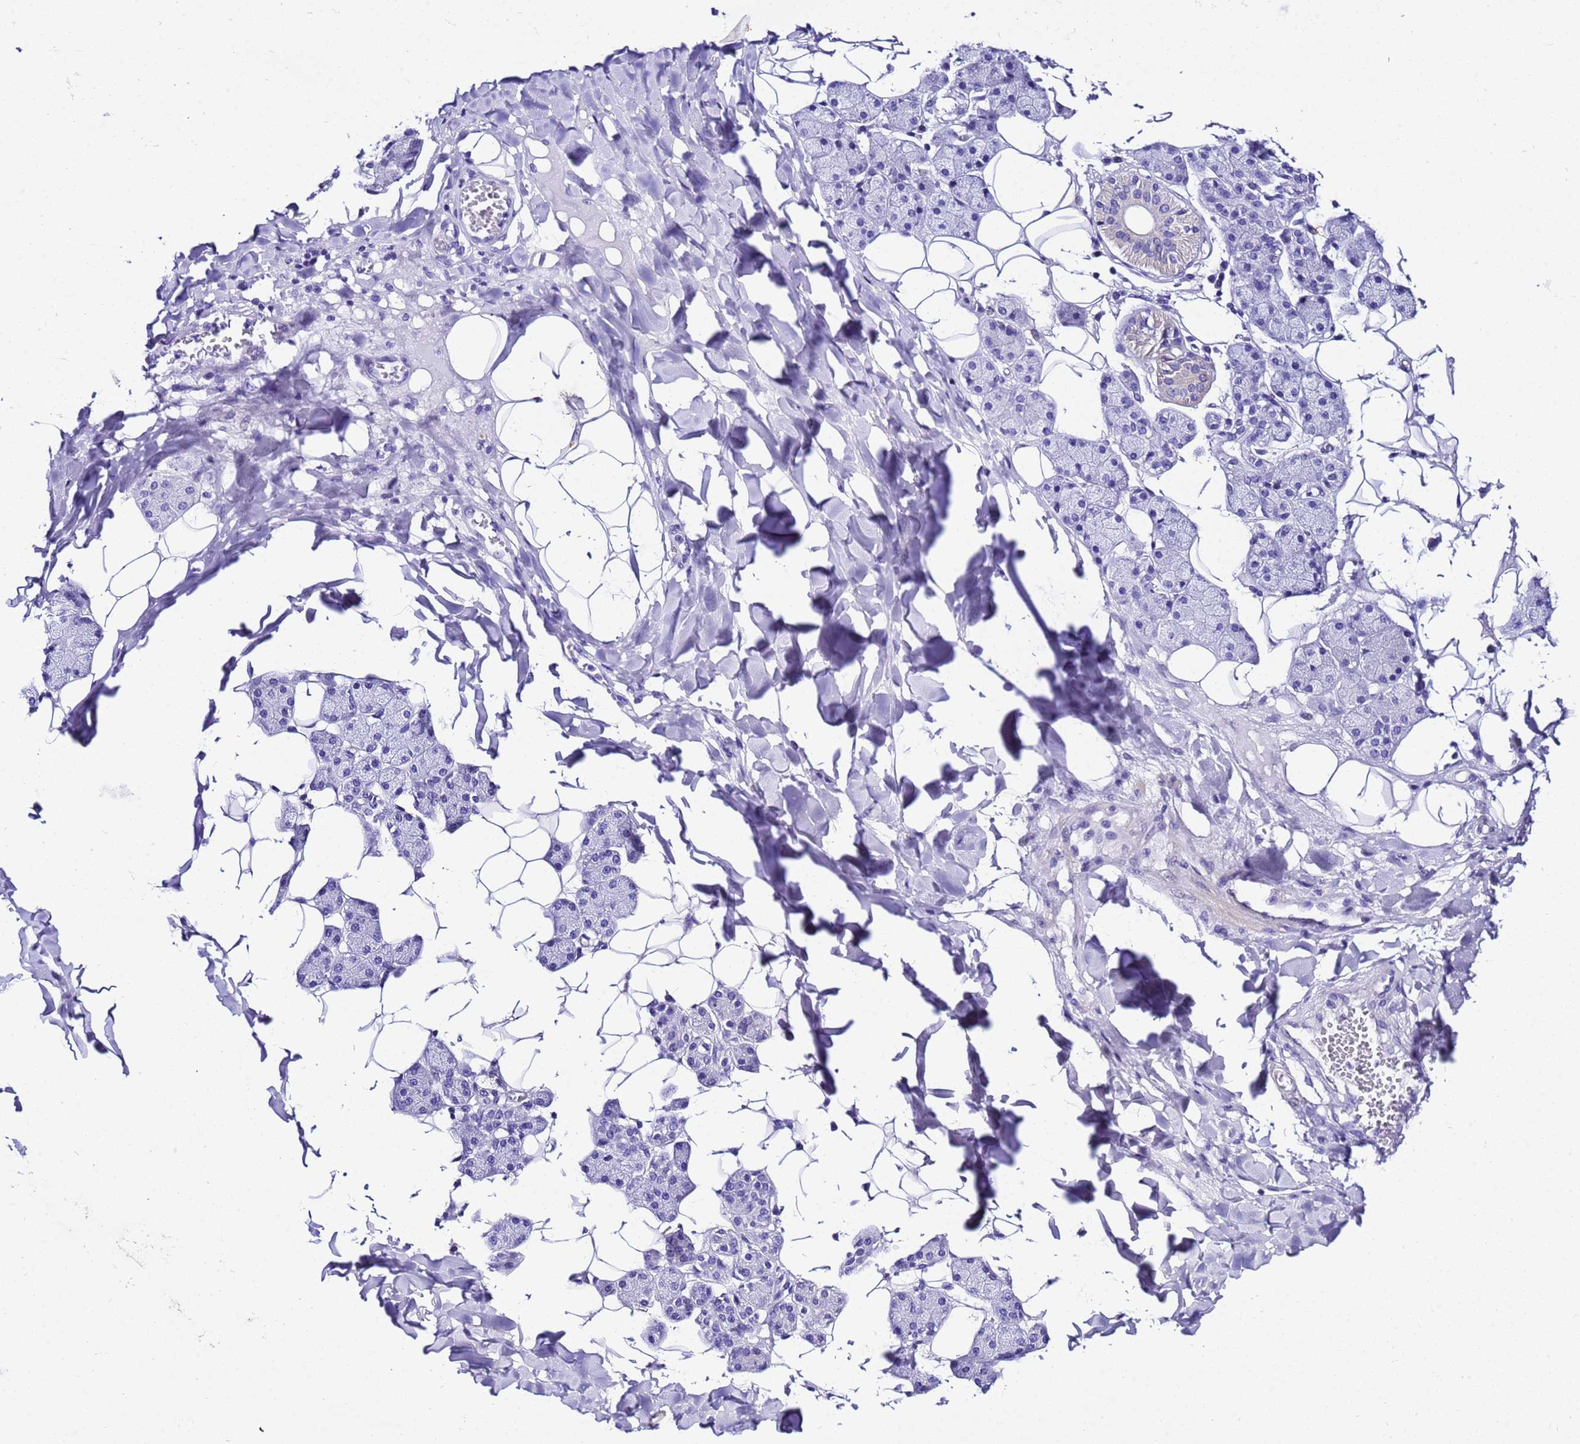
{"staining": {"intensity": "weak", "quantity": "<25%", "location": "cytoplasmic/membranous"}, "tissue": "salivary gland", "cell_type": "Glandular cells", "image_type": "normal", "snomed": [{"axis": "morphology", "description": "Normal tissue, NOS"}, {"axis": "topography", "description": "Salivary gland"}], "caption": "Immunohistochemistry (IHC) photomicrograph of benign salivary gland: human salivary gland stained with DAB displays no significant protein positivity in glandular cells. (DAB IHC, high magnification).", "gene": "ZNF417", "patient": {"sex": "female", "age": 33}}